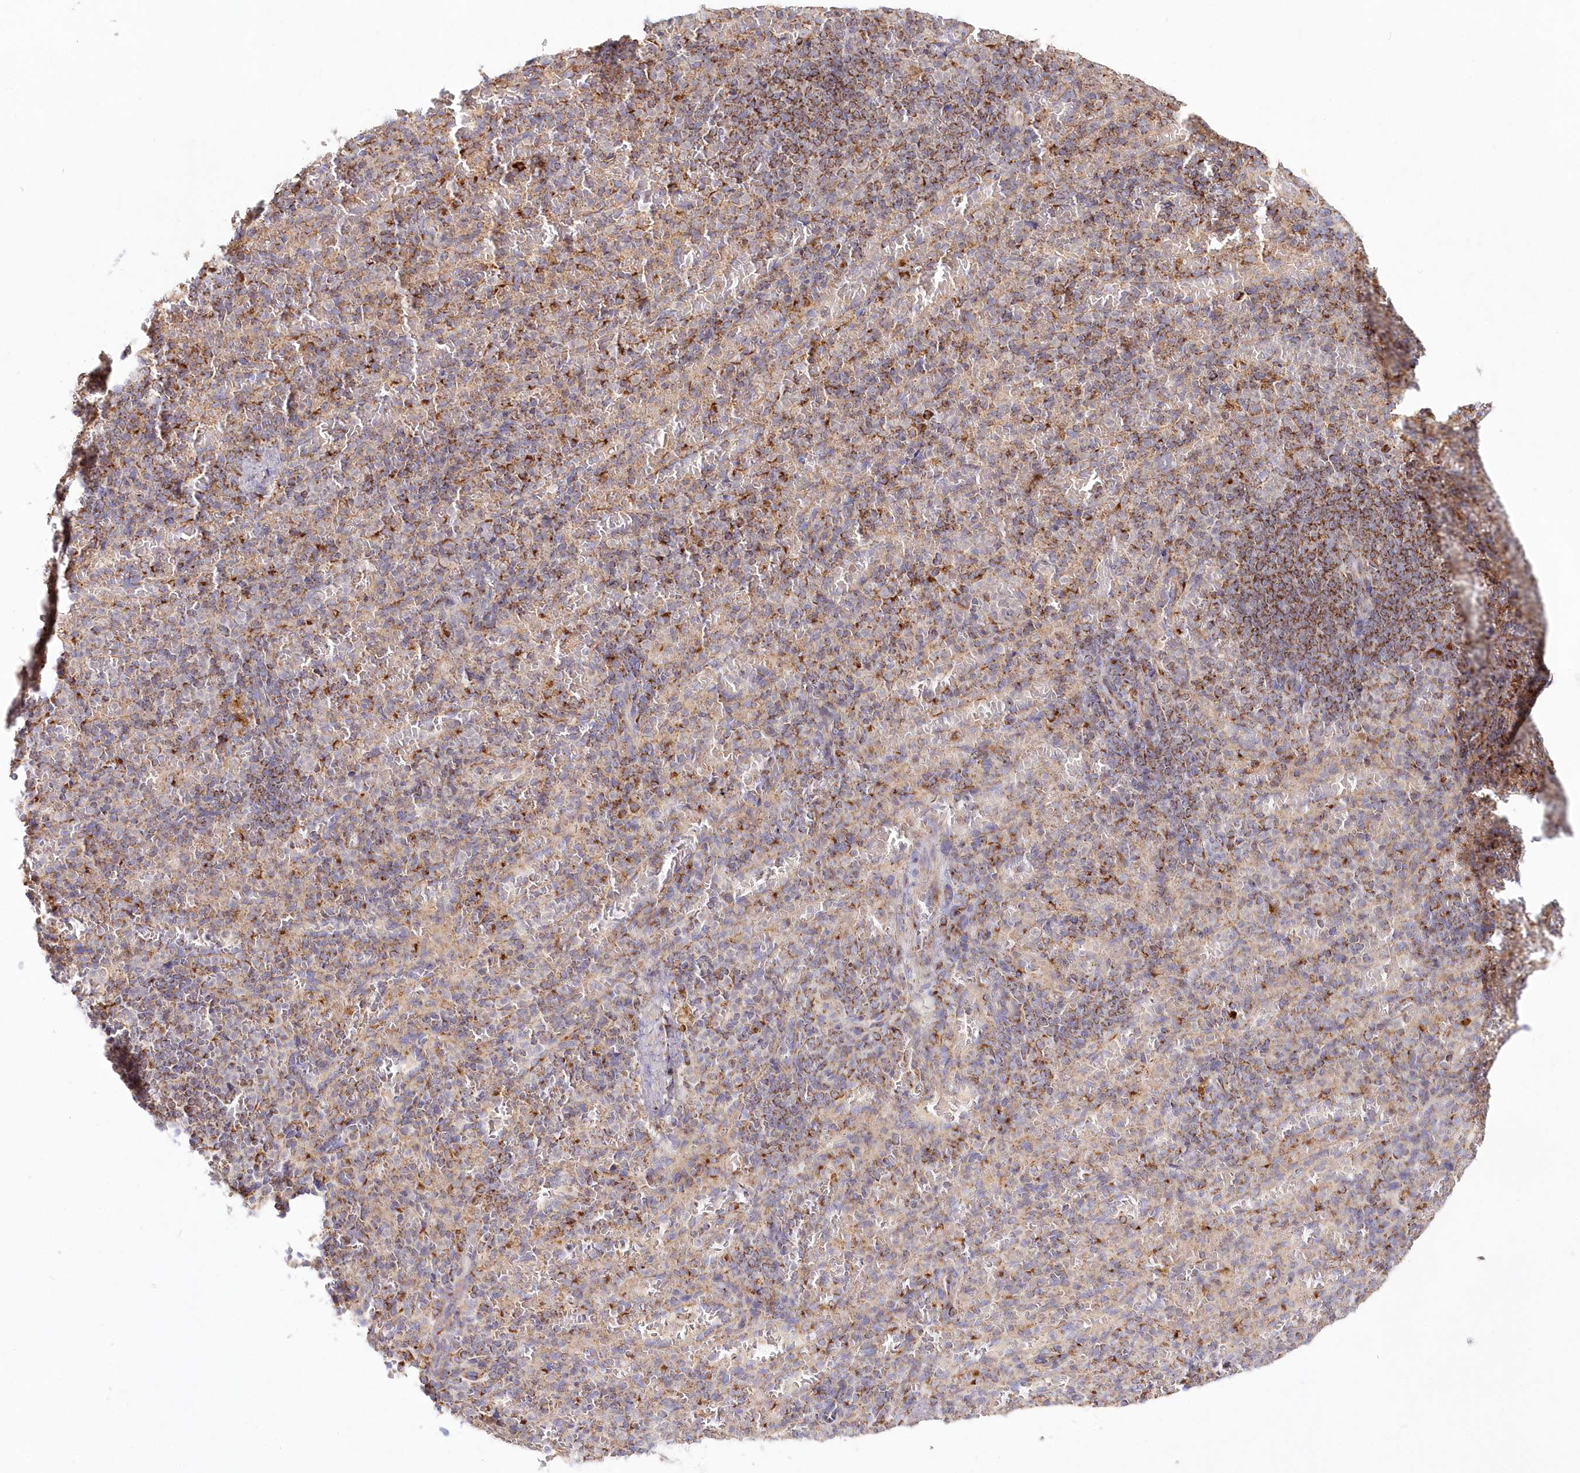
{"staining": {"intensity": "moderate", "quantity": "<25%", "location": "cytoplasmic/membranous"}, "tissue": "spleen", "cell_type": "Cells in red pulp", "image_type": "normal", "snomed": [{"axis": "morphology", "description": "Normal tissue, NOS"}, {"axis": "topography", "description": "Spleen"}], "caption": "IHC staining of benign spleen, which displays low levels of moderate cytoplasmic/membranous expression in approximately <25% of cells in red pulp indicating moderate cytoplasmic/membranous protein expression. The staining was performed using DAB (brown) for protein detection and nuclei were counterstained in hematoxylin (blue).", "gene": "DNA2", "patient": {"sex": "female", "age": 74}}